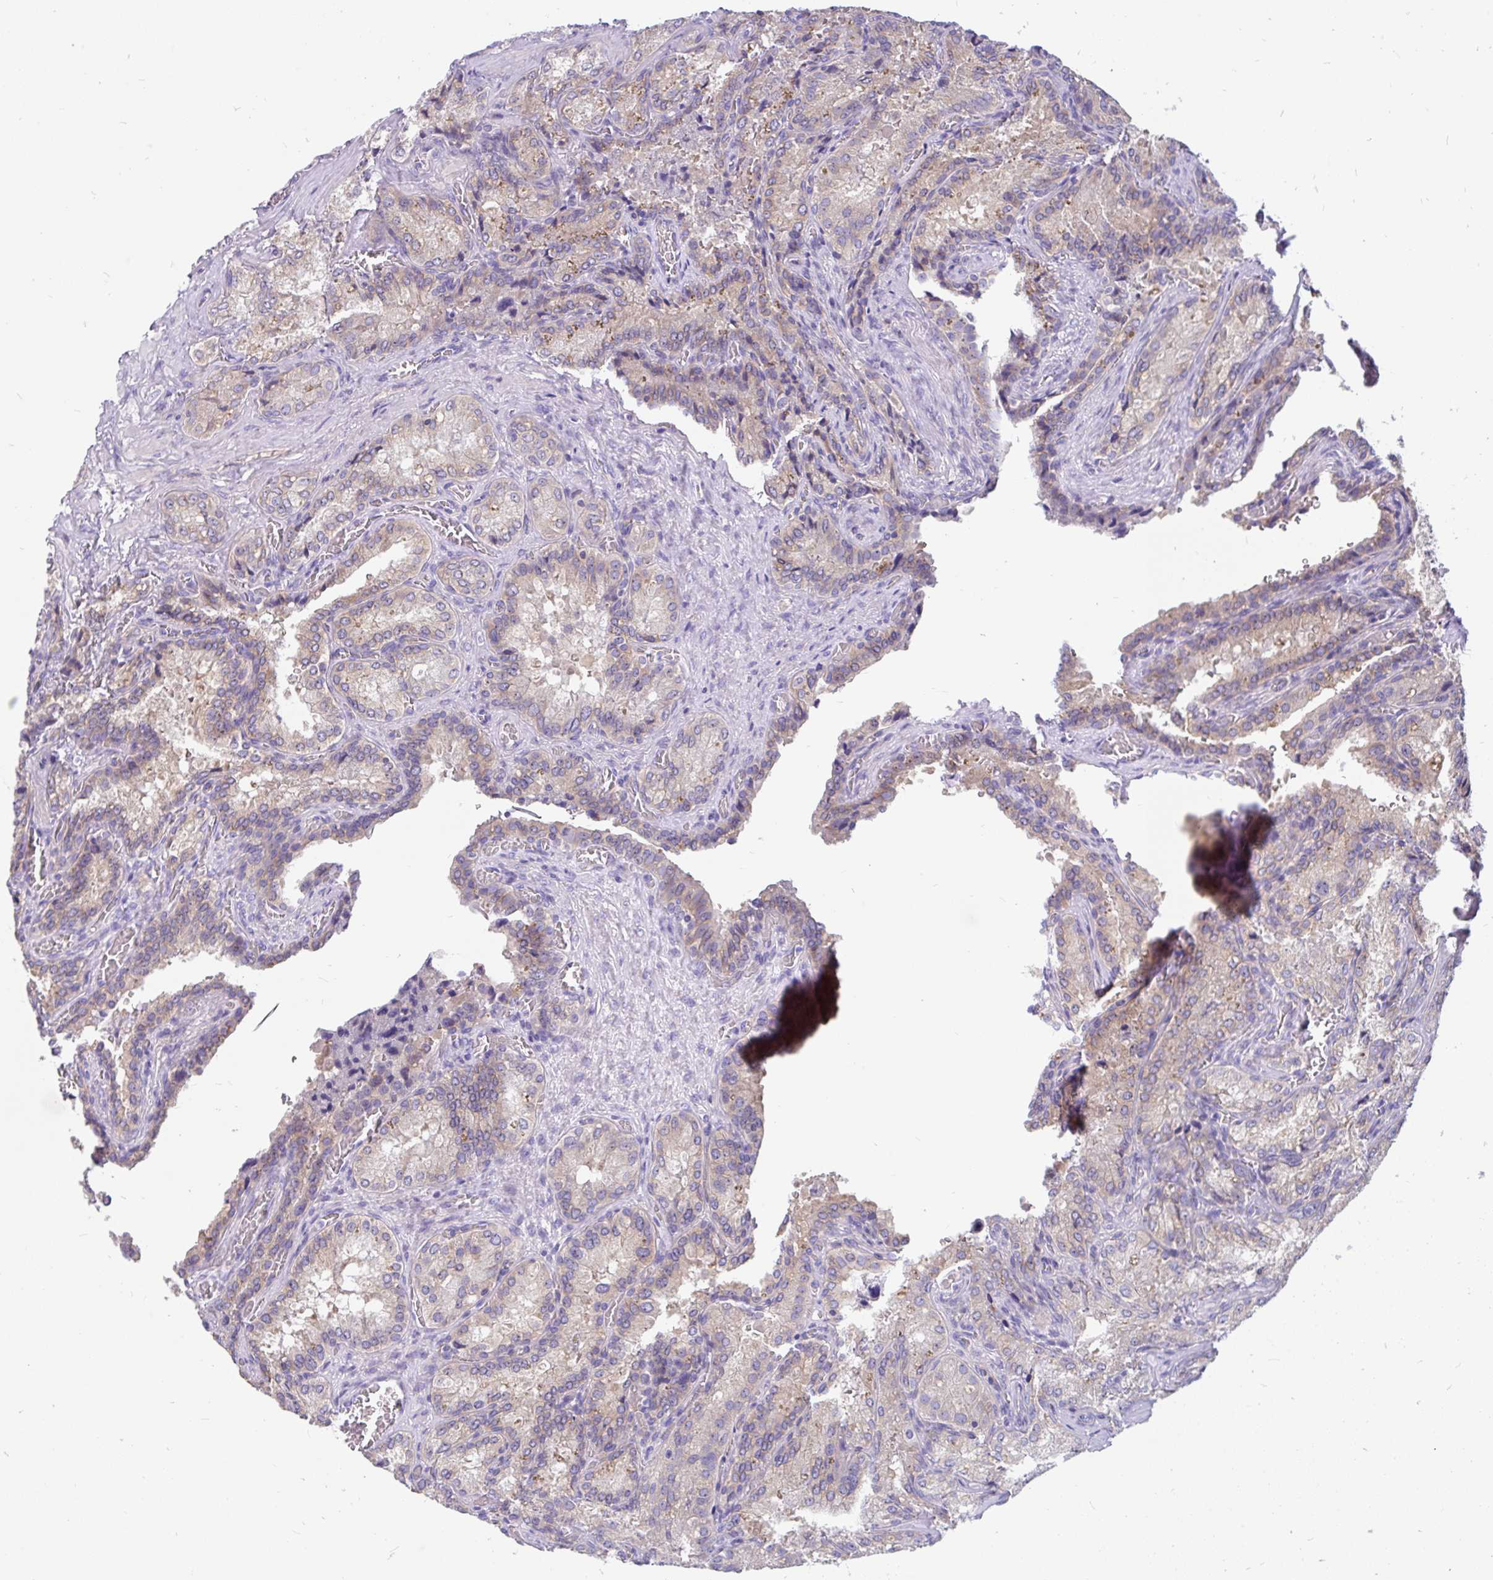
{"staining": {"intensity": "moderate", "quantity": "25%-75%", "location": "cytoplasmic/membranous"}, "tissue": "seminal vesicle", "cell_type": "Glandular cells", "image_type": "normal", "snomed": [{"axis": "morphology", "description": "Normal tissue, NOS"}, {"axis": "topography", "description": "Seminal veicle"}], "caption": "A brown stain highlights moderate cytoplasmic/membranous expression of a protein in glandular cells of benign seminal vesicle. Immunohistochemistry (ihc) stains the protein of interest in brown and the nuclei are stained blue.", "gene": "LRRC26", "patient": {"sex": "male", "age": 47}}